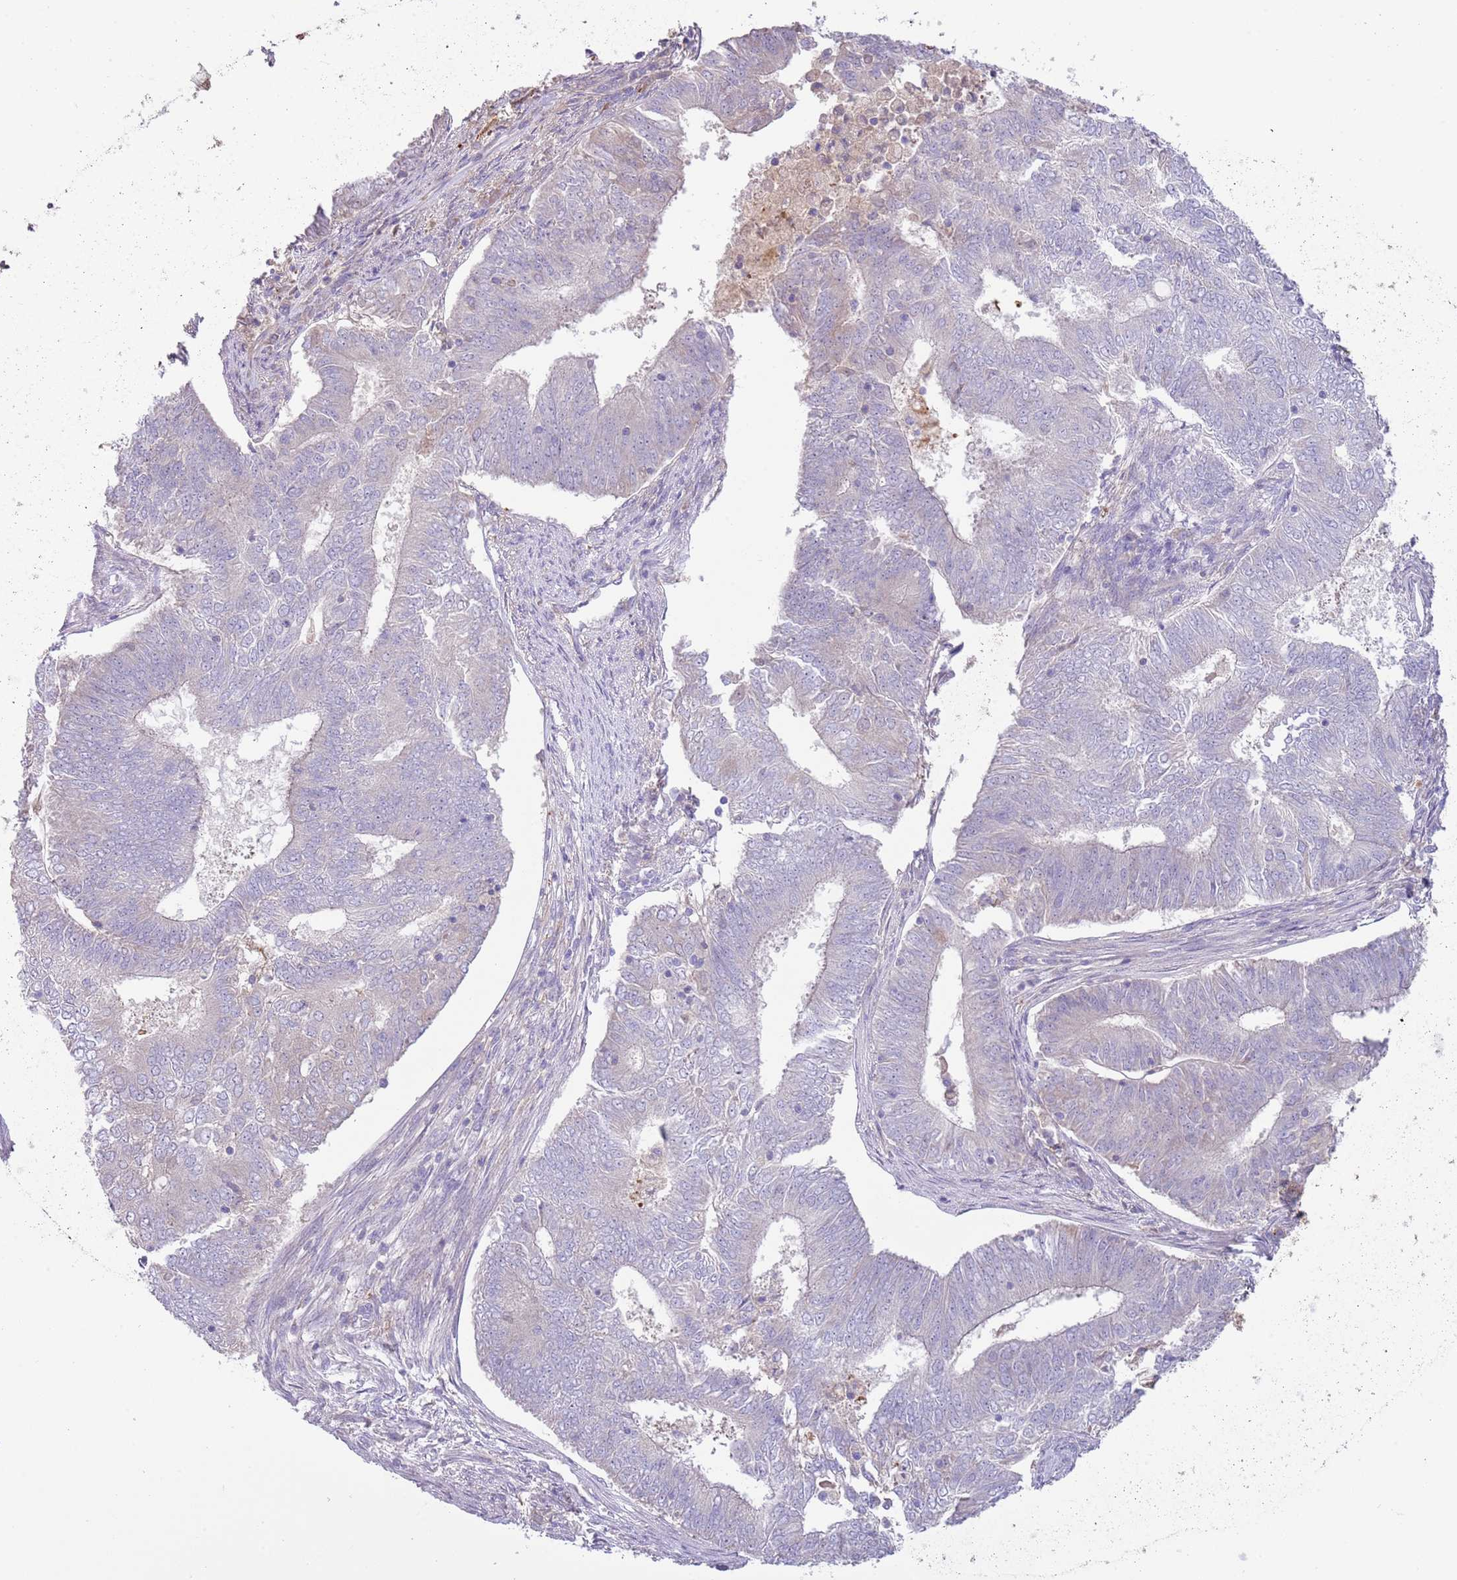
{"staining": {"intensity": "negative", "quantity": "none", "location": "none"}, "tissue": "endometrial cancer", "cell_type": "Tumor cells", "image_type": "cancer", "snomed": [{"axis": "morphology", "description": "Adenocarcinoma, NOS"}, {"axis": "topography", "description": "Endometrium"}], "caption": "This image is of endometrial cancer (adenocarcinoma) stained with immunohistochemistry (IHC) to label a protein in brown with the nuclei are counter-stained blue. There is no staining in tumor cells.", "gene": "CABYR", "patient": {"sex": "female", "age": 62}}